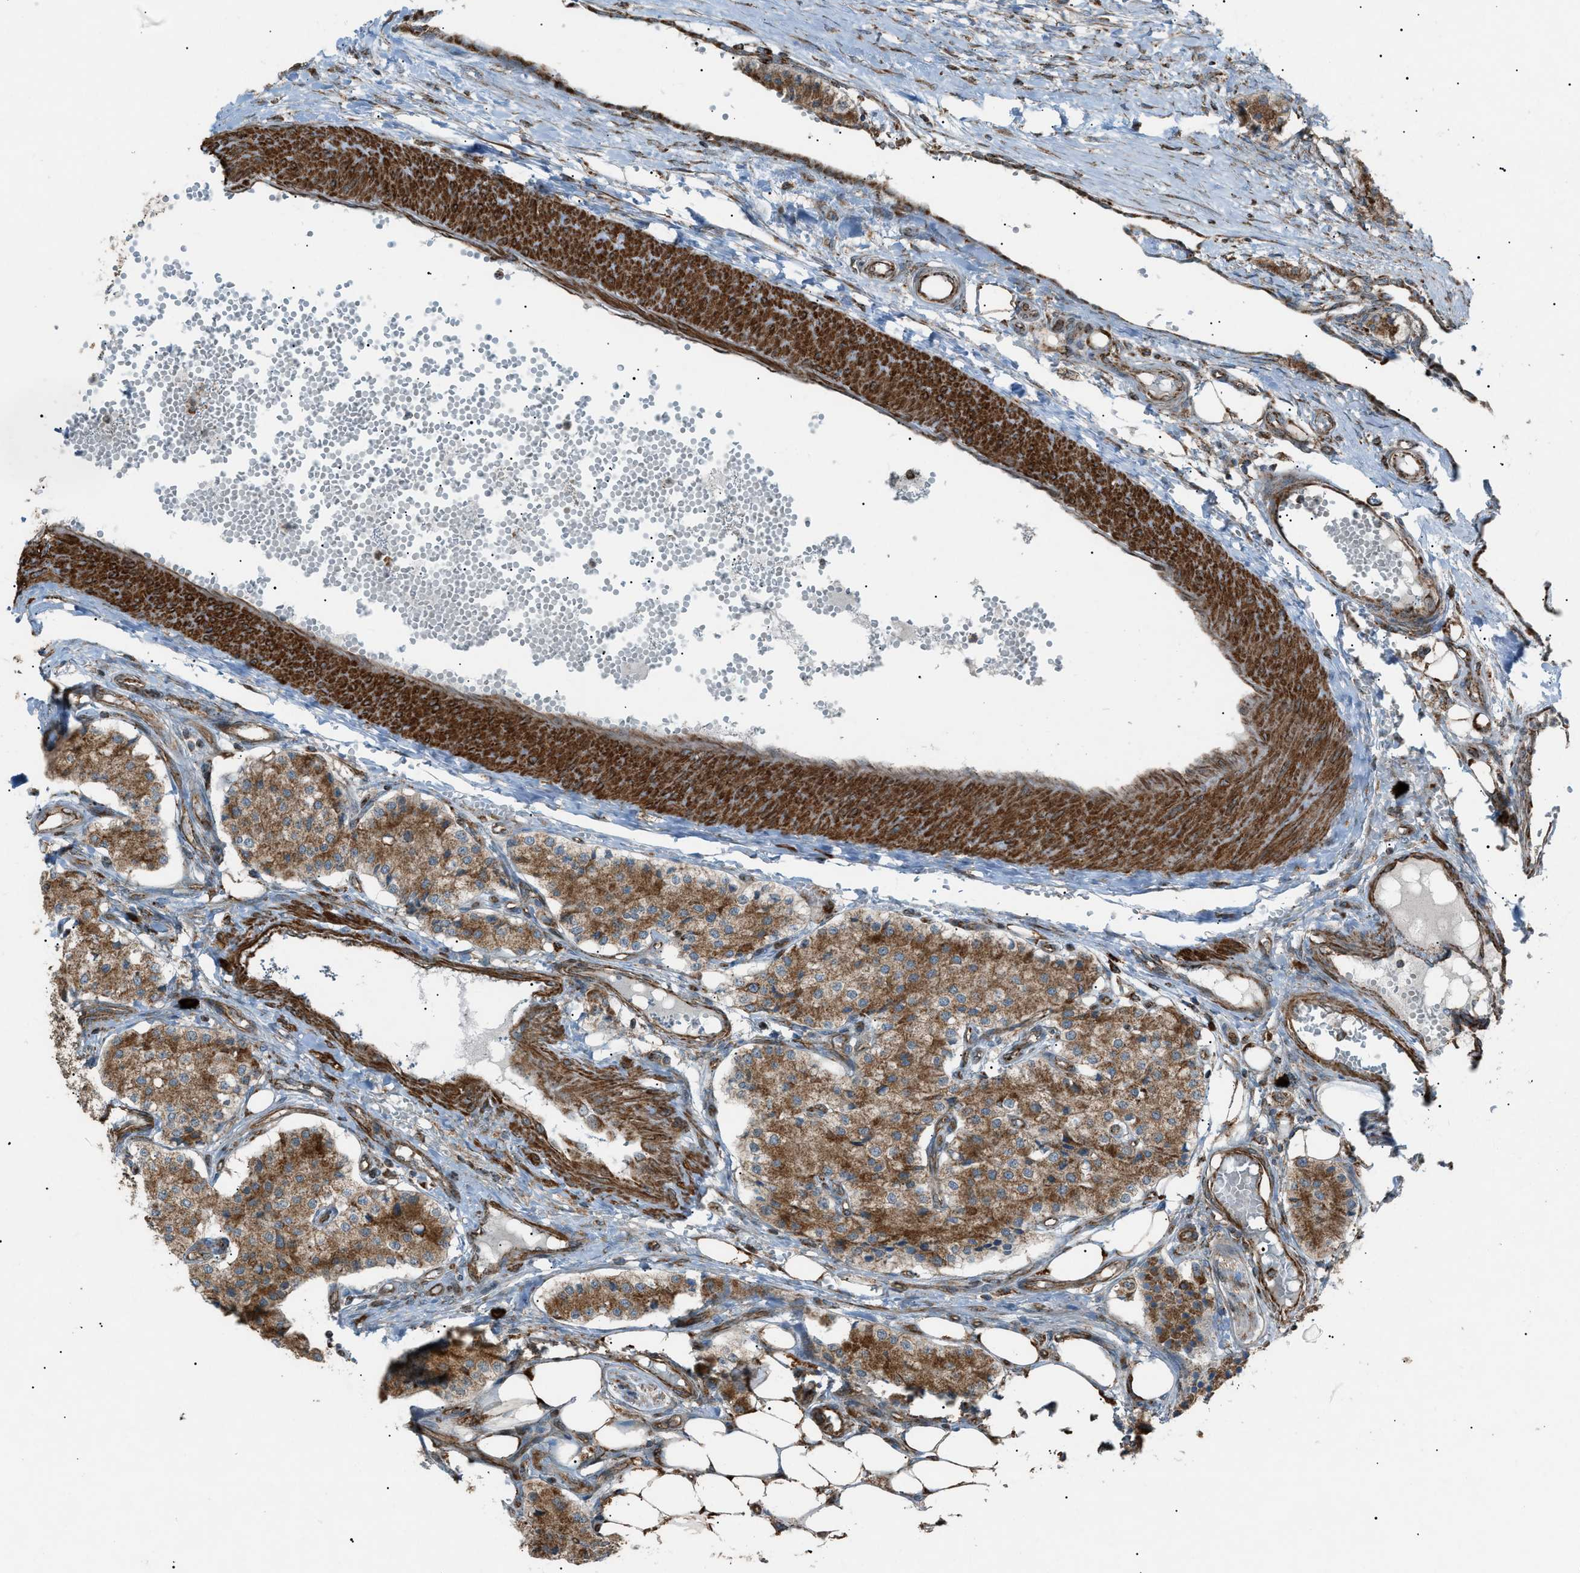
{"staining": {"intensity": "moderate", "quantity": ">75%", "location": "cytoplasmic/membranous"}, "tissue": "carcinoid", "cell_type": "Tumor cells", "image_type": "cancer", "snomed": [{"axis": "morphology", "description": "Carcinoid, malignant, NOS"}, {"axis": "topography", "description": "Colon"}], "caption": "A photomicrograph showing moderate cytoplasmic/membranous positivity in about >75% of tumor cells in carcinoid, as visualized by brown immunohistochemical staining.", "gene": "C1GALT1C1", "patient": {"sex": "female", "age": 52}}